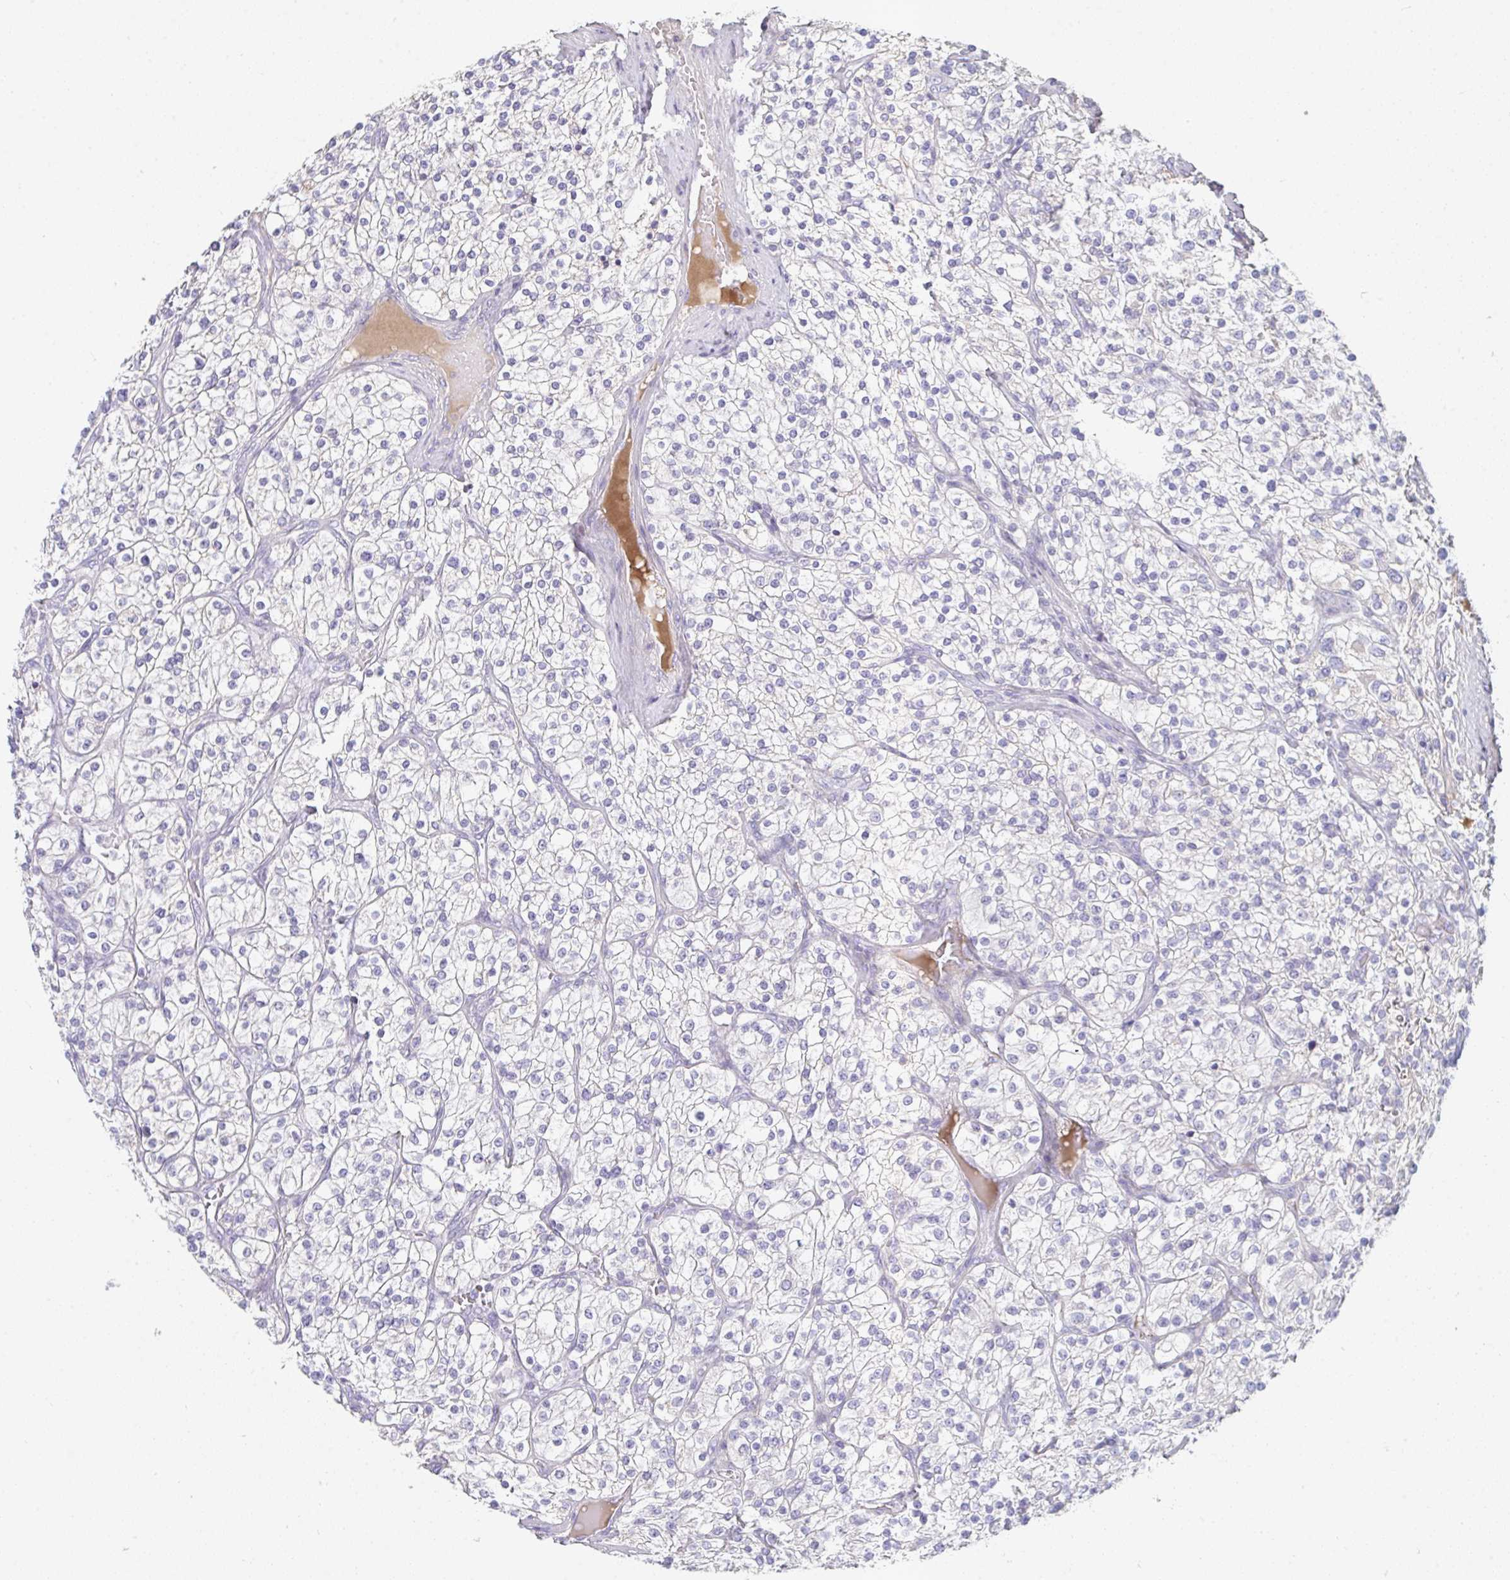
{"staining": {"intensity": "negative", "quantity": "none", "location": "none"}, "tissue": "renal cancer", "cell_type": "Tumor cells", "image_type": "cancer", "snomed": [{"axis": "morphology", "description": "Adenocarcinoma, NOS"}, {"axis": "topography", "description": "Kidney"}], "caption": "Tumor cells show no significant expression in renal cancer.", "gene": "HGFAC", "patient": {"sex": "male", "age": 80}}